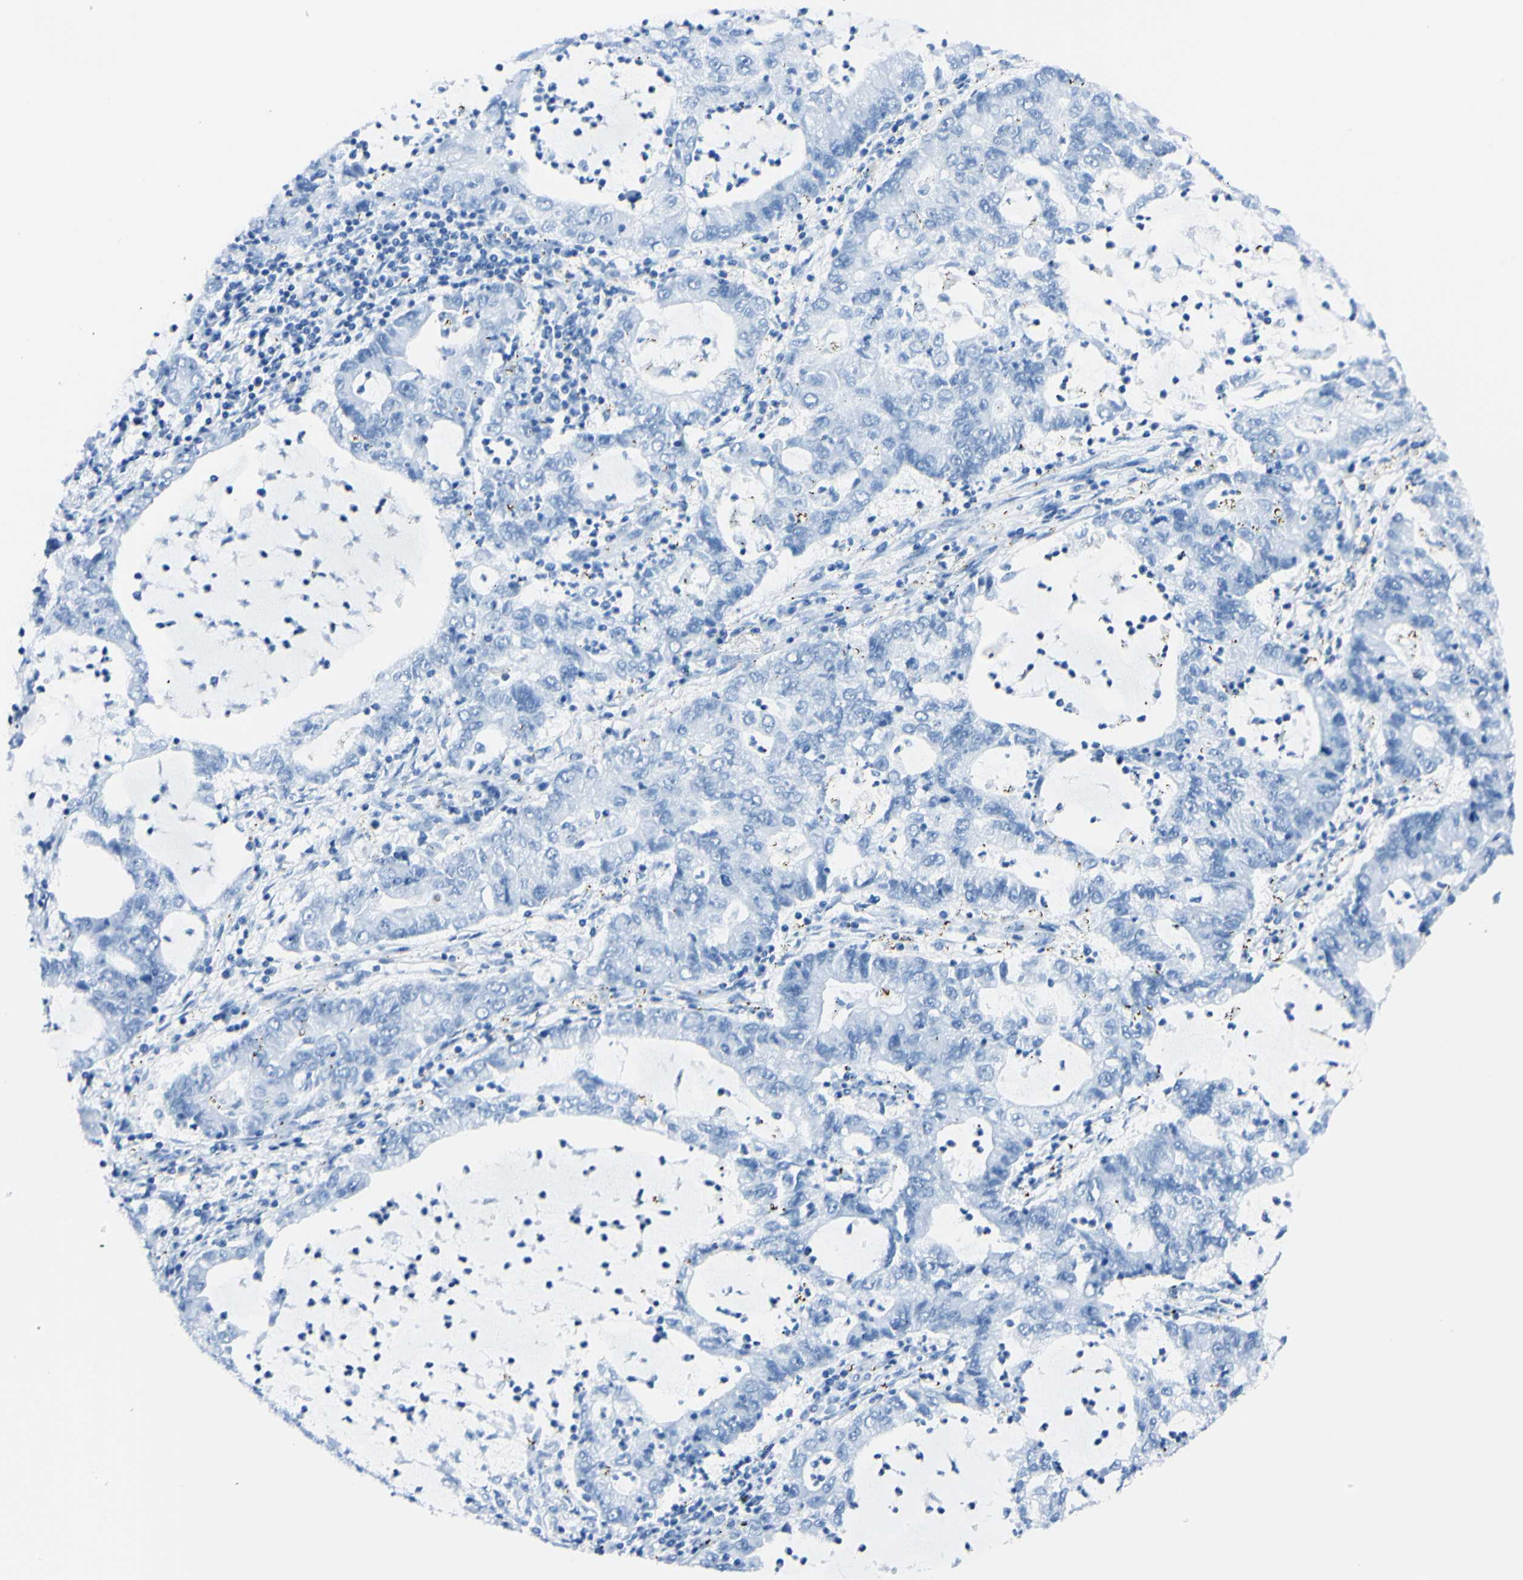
{"staining": {"intensity": "negative", "quantity": "none", "location": "none"}, "tissue": "lung cancer", "cell_type": "Tumor cells", "image_type": "cancer", "snomed": [{"axis": "morphology", "description": "Adenocarcinoma, NOS"}, {"axis": "topography", "description": "Lung"}], "caption": "An IHC photomicrograph of lung cancer is shown. There is no staining in tumor cells of lung cancer.", "gene": "FOLH1", "patient": {"sex": "female", "age": 51}}